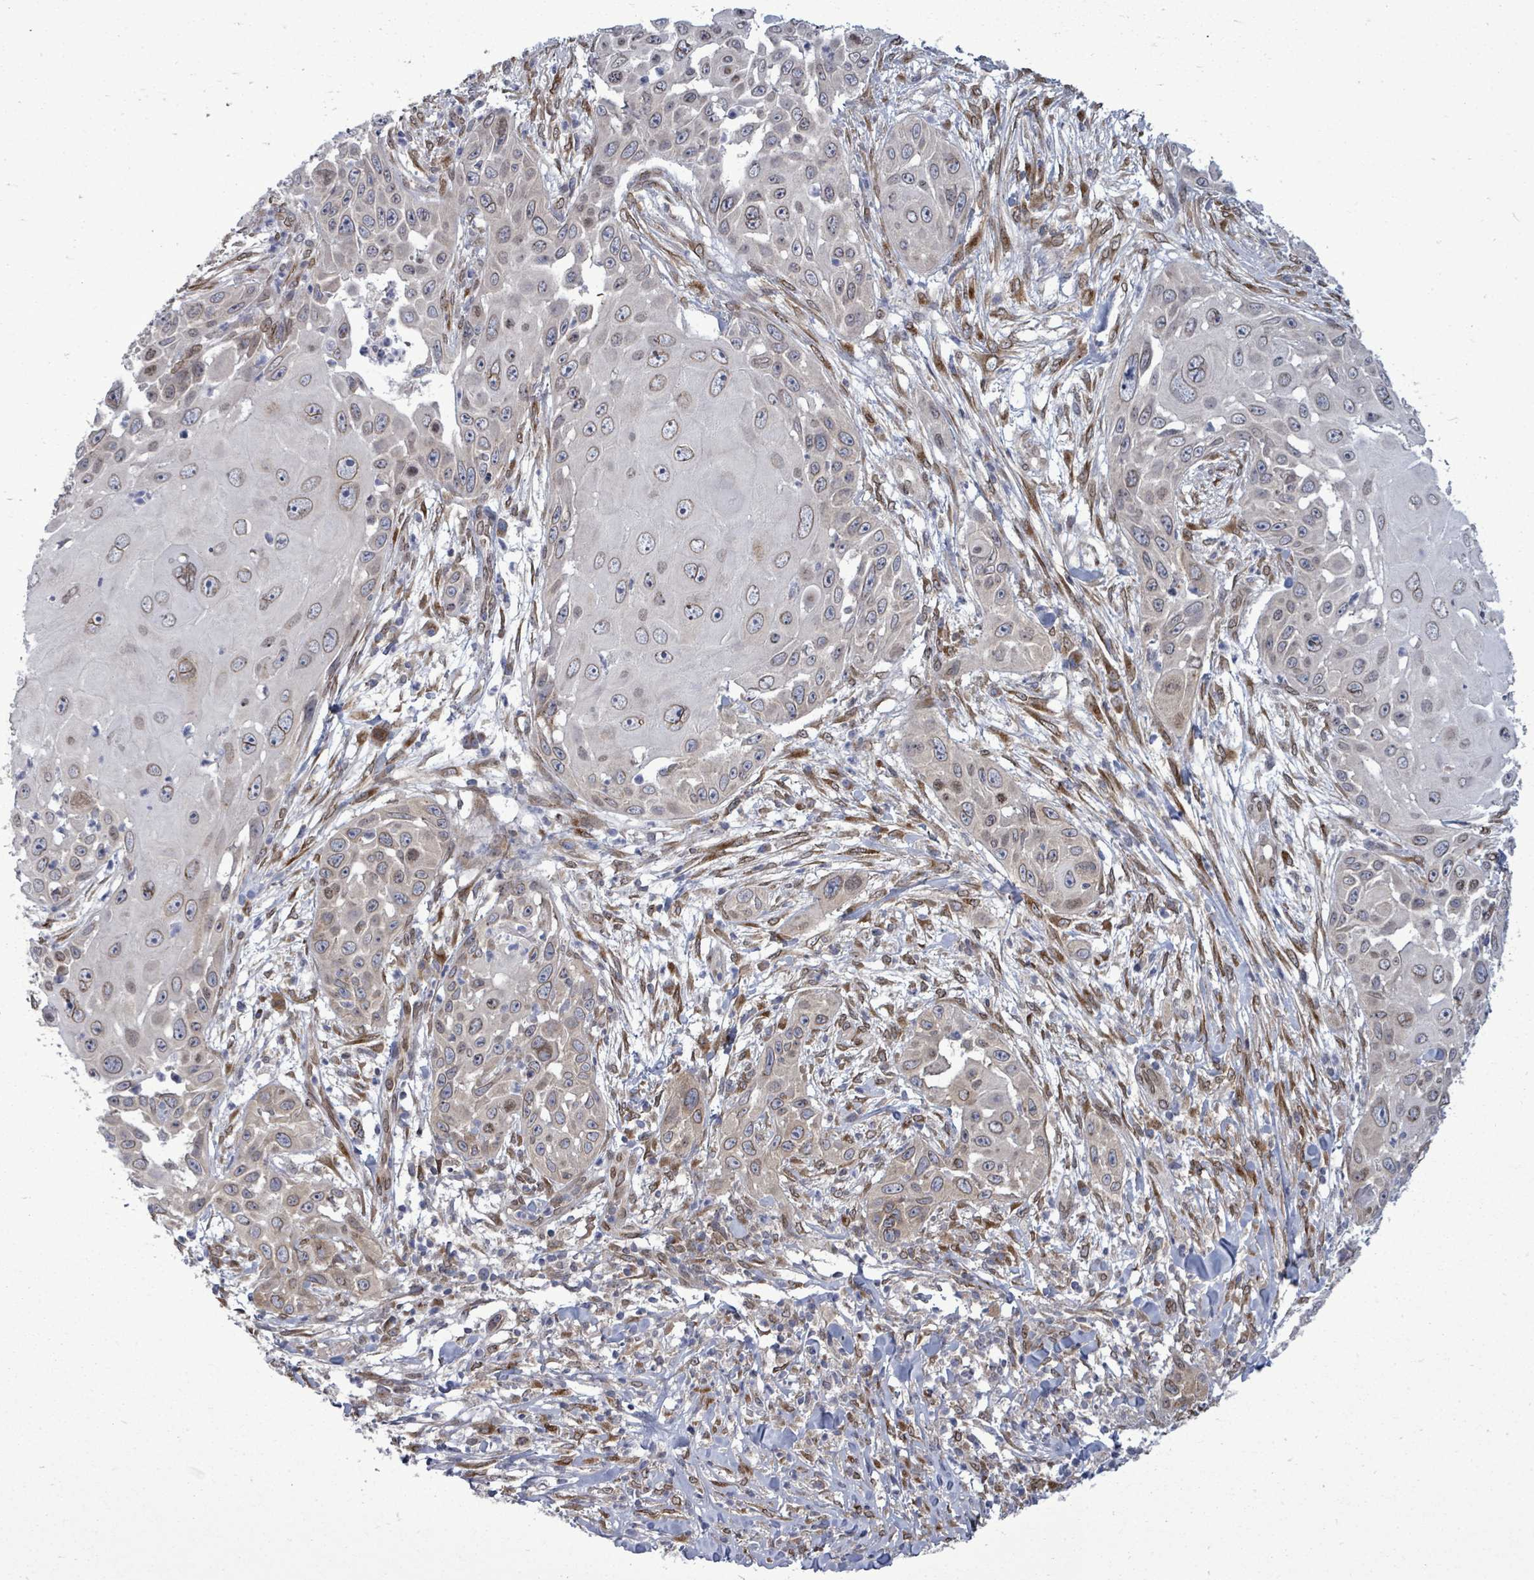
{"staining": {"intensity": "weak", "quantity": ">75%", "location": "cytoplasmic/membranous,nuclear"}, "tissue": "skin cancer", "cell_type": "Tumor cells", "image_type": "cancer", "snomed": [{"axis": "morphology", "description": "Squamous cell carcinoma, NOS"}, {"axis": "topography", "description": "Skin"}], "caption": "DAB immunohistochemical staining of skin cancer (squamous cell carcinoma) reveals weak cytoplasmic/membranous and nuclear protein staining in approximately >75% of tumor cells.", "gene": "ARFGAP1", "patient": {"sex": "female", "age": 44}}